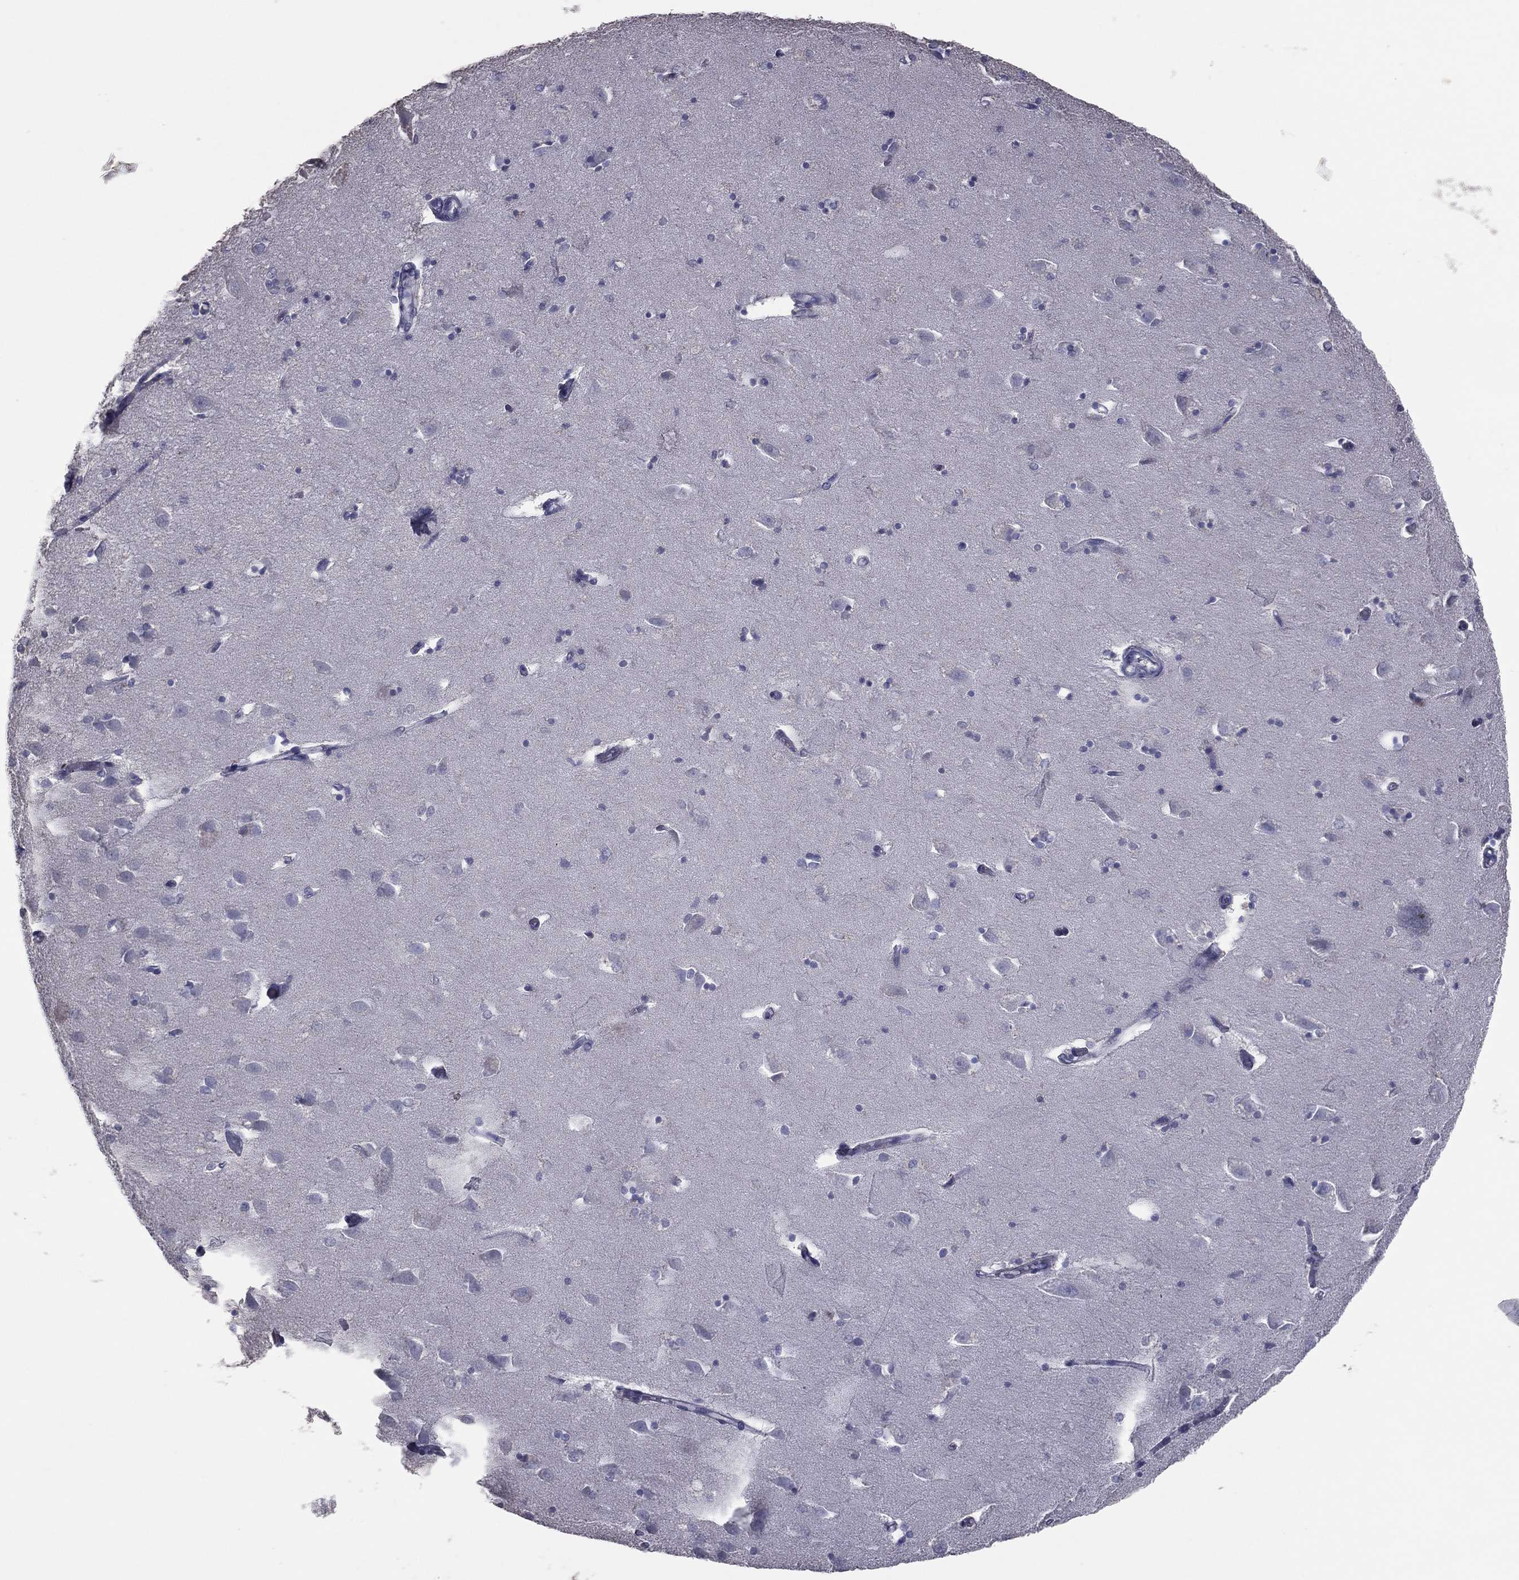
{"staining": {"intensity": "negative", "quantity": "none", "location": "none"}, "tissue": "hippocampus", "cell_type": "Glial cells", "image_type": "normal", "snomed": [{"axis": "morphology", "description": "Normal tissue, NOS"}, {"axis": "topography", "description": "Lateral ventricle wall"}, {"axis": "topography", "description": "Hippocampus"}], "caption": "Immunohistochemical staining of benign human hippocampus demonstrates no significant expression in glial cells.", "gene": "ESX1", "patient": {"sex": "female", "age": 63}}